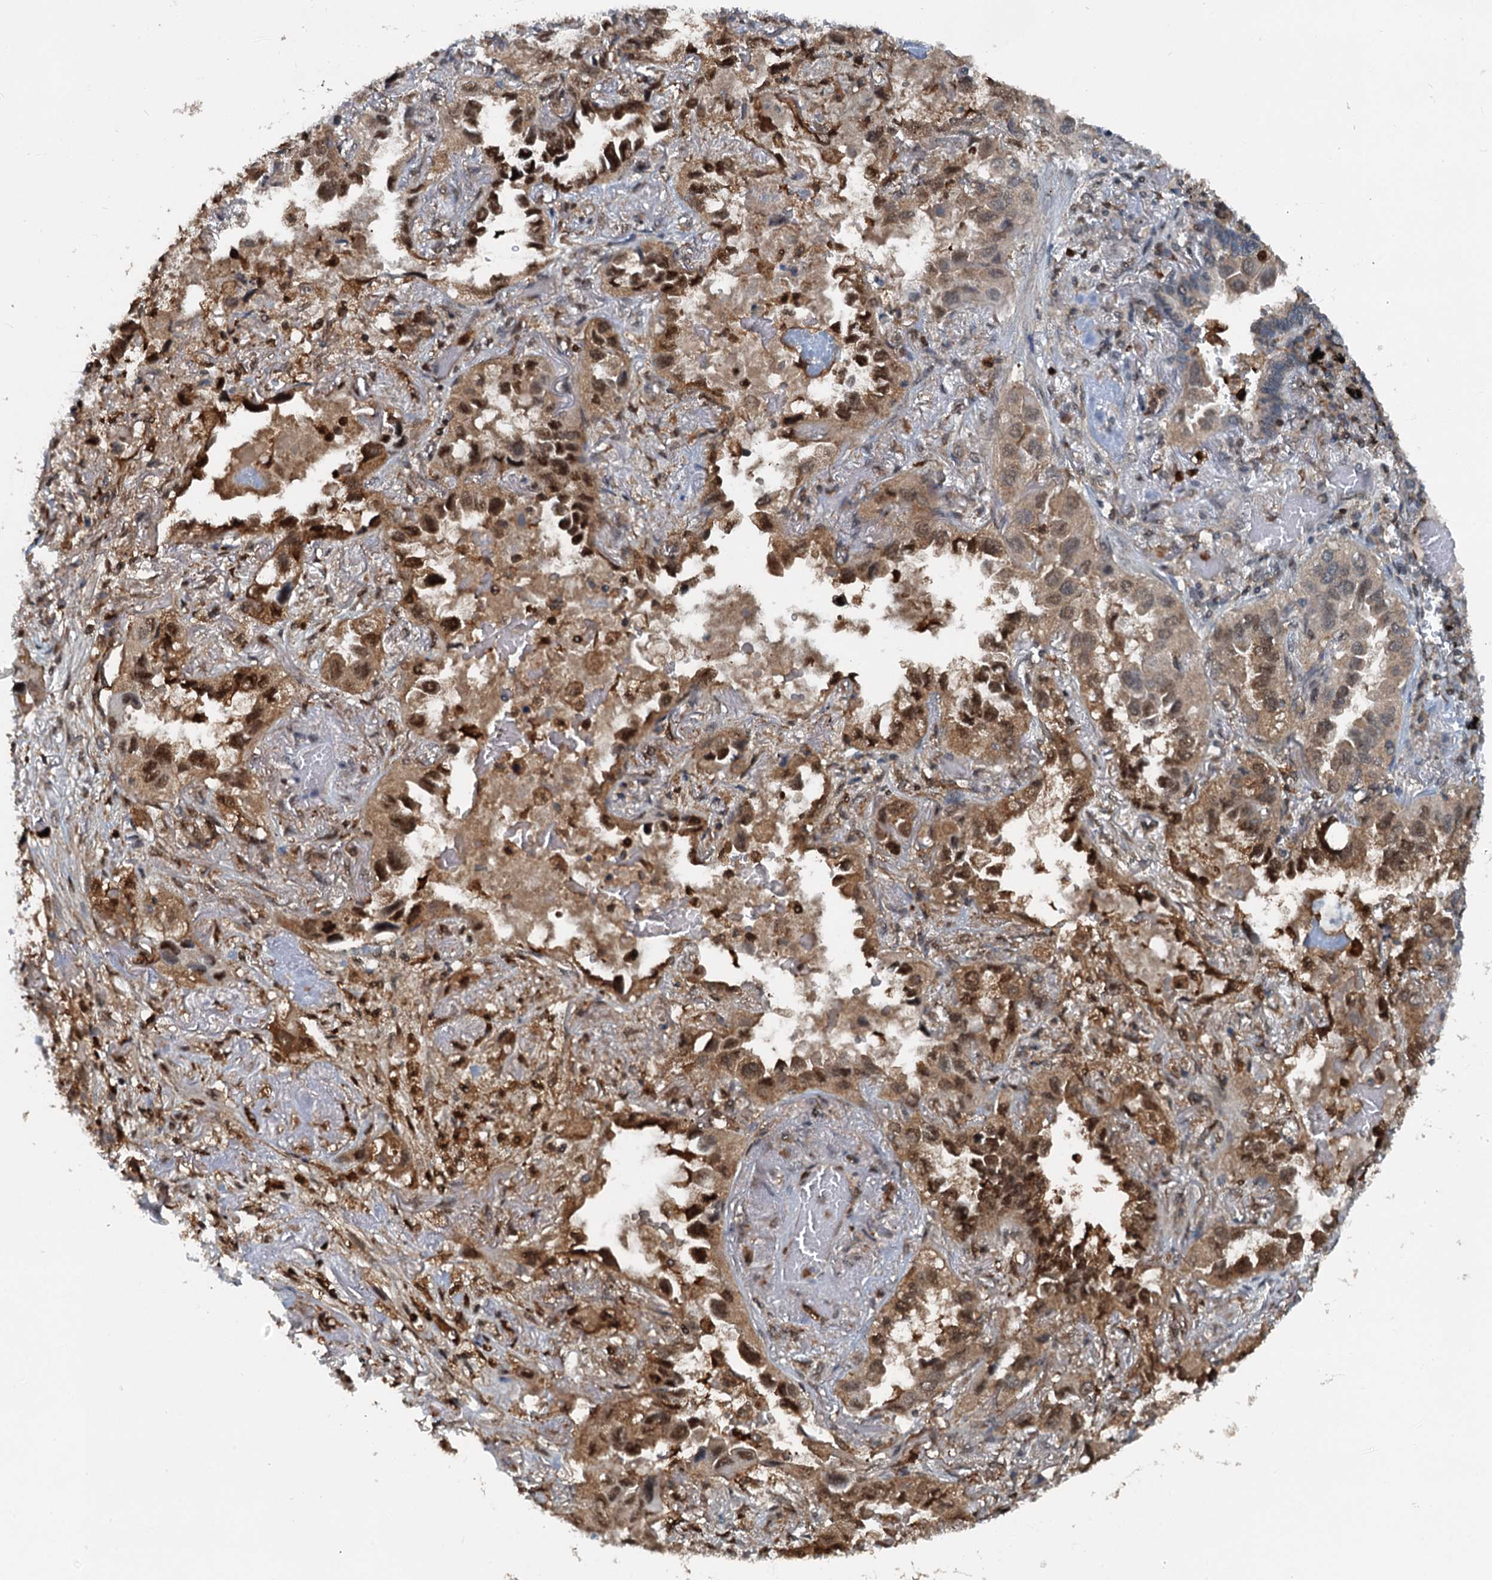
{"staining": {"intensity": "strong", "quantity": "25%-75%", "location": "cytoplasmic/membranous,nuclear"}, "tissue": "lung cancer", "cell_type": "Tumor cells", "image_type": "cancer", "snomed": [{"axis": "morphology", "description": "Adenocarcinoma, NOS"}, {"axis": "topography", "description": "Lung"}], "caption": "This histopathology image displays immunohistochemistry (IHC) staining of lung cancer, with high strong cytoplasmic/membranous and nuclear staining in about 25%-75% of tumor cells.", "gene": "GPI", "patient": {"sex": "female", "age": 76}}